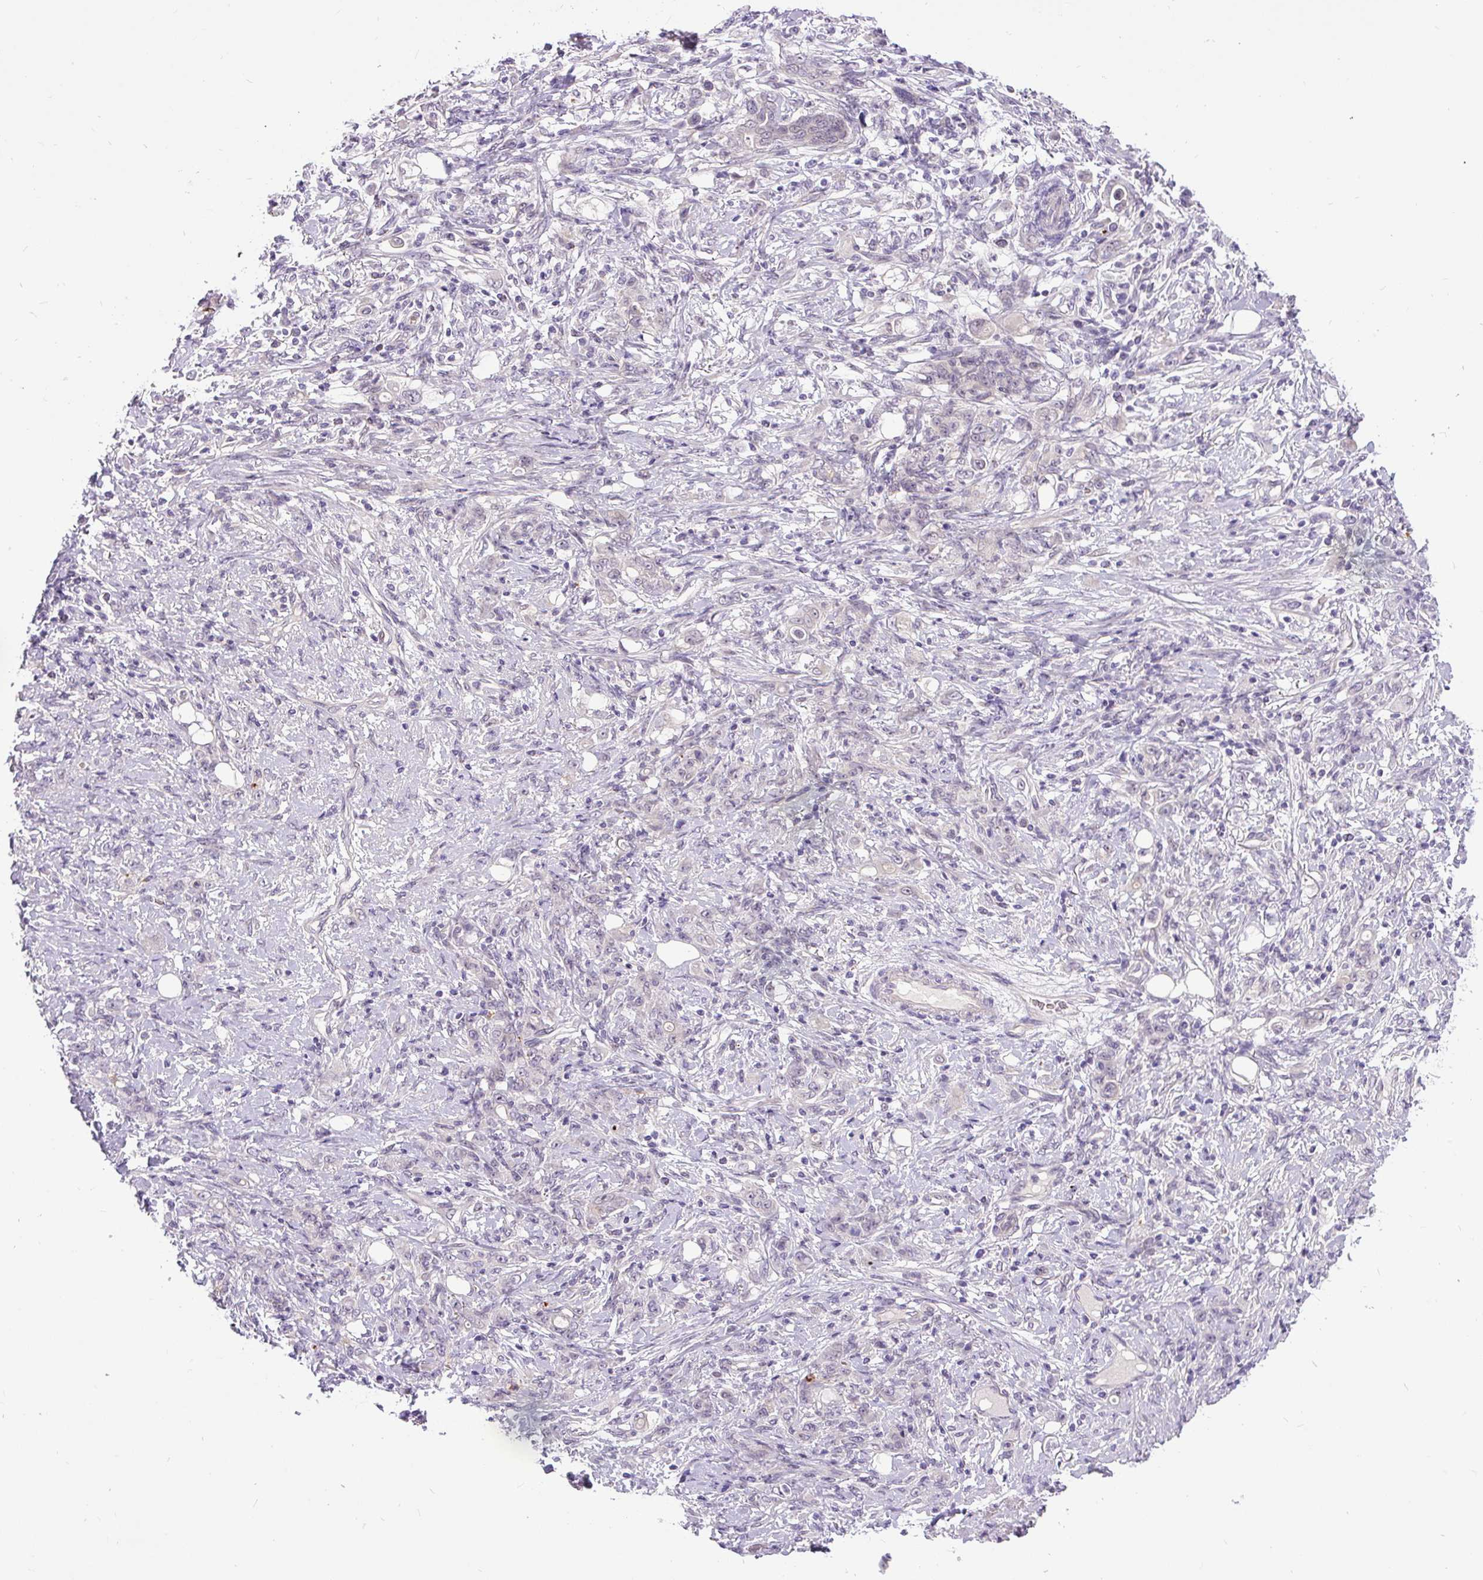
{"staining": {"intensity": "negative", "quantity": "none", "location": "none"}, "tissue": "stomach cancer", "cell_type": "Tumor cells", "image_type": "cancer", "snomed": [{"axis": "morphology", "description": "Adenocarcinoma, NOS"}, {"axis": "topography", "description": "Stomach"}], "caption": "A high-resolution histopathology image shows IHC staining of stomach adenocarcinoma, which displays no significant staining in tumor cells.", "gene": "FAM117B", "patient": {"sex": "female", "age": 79}}